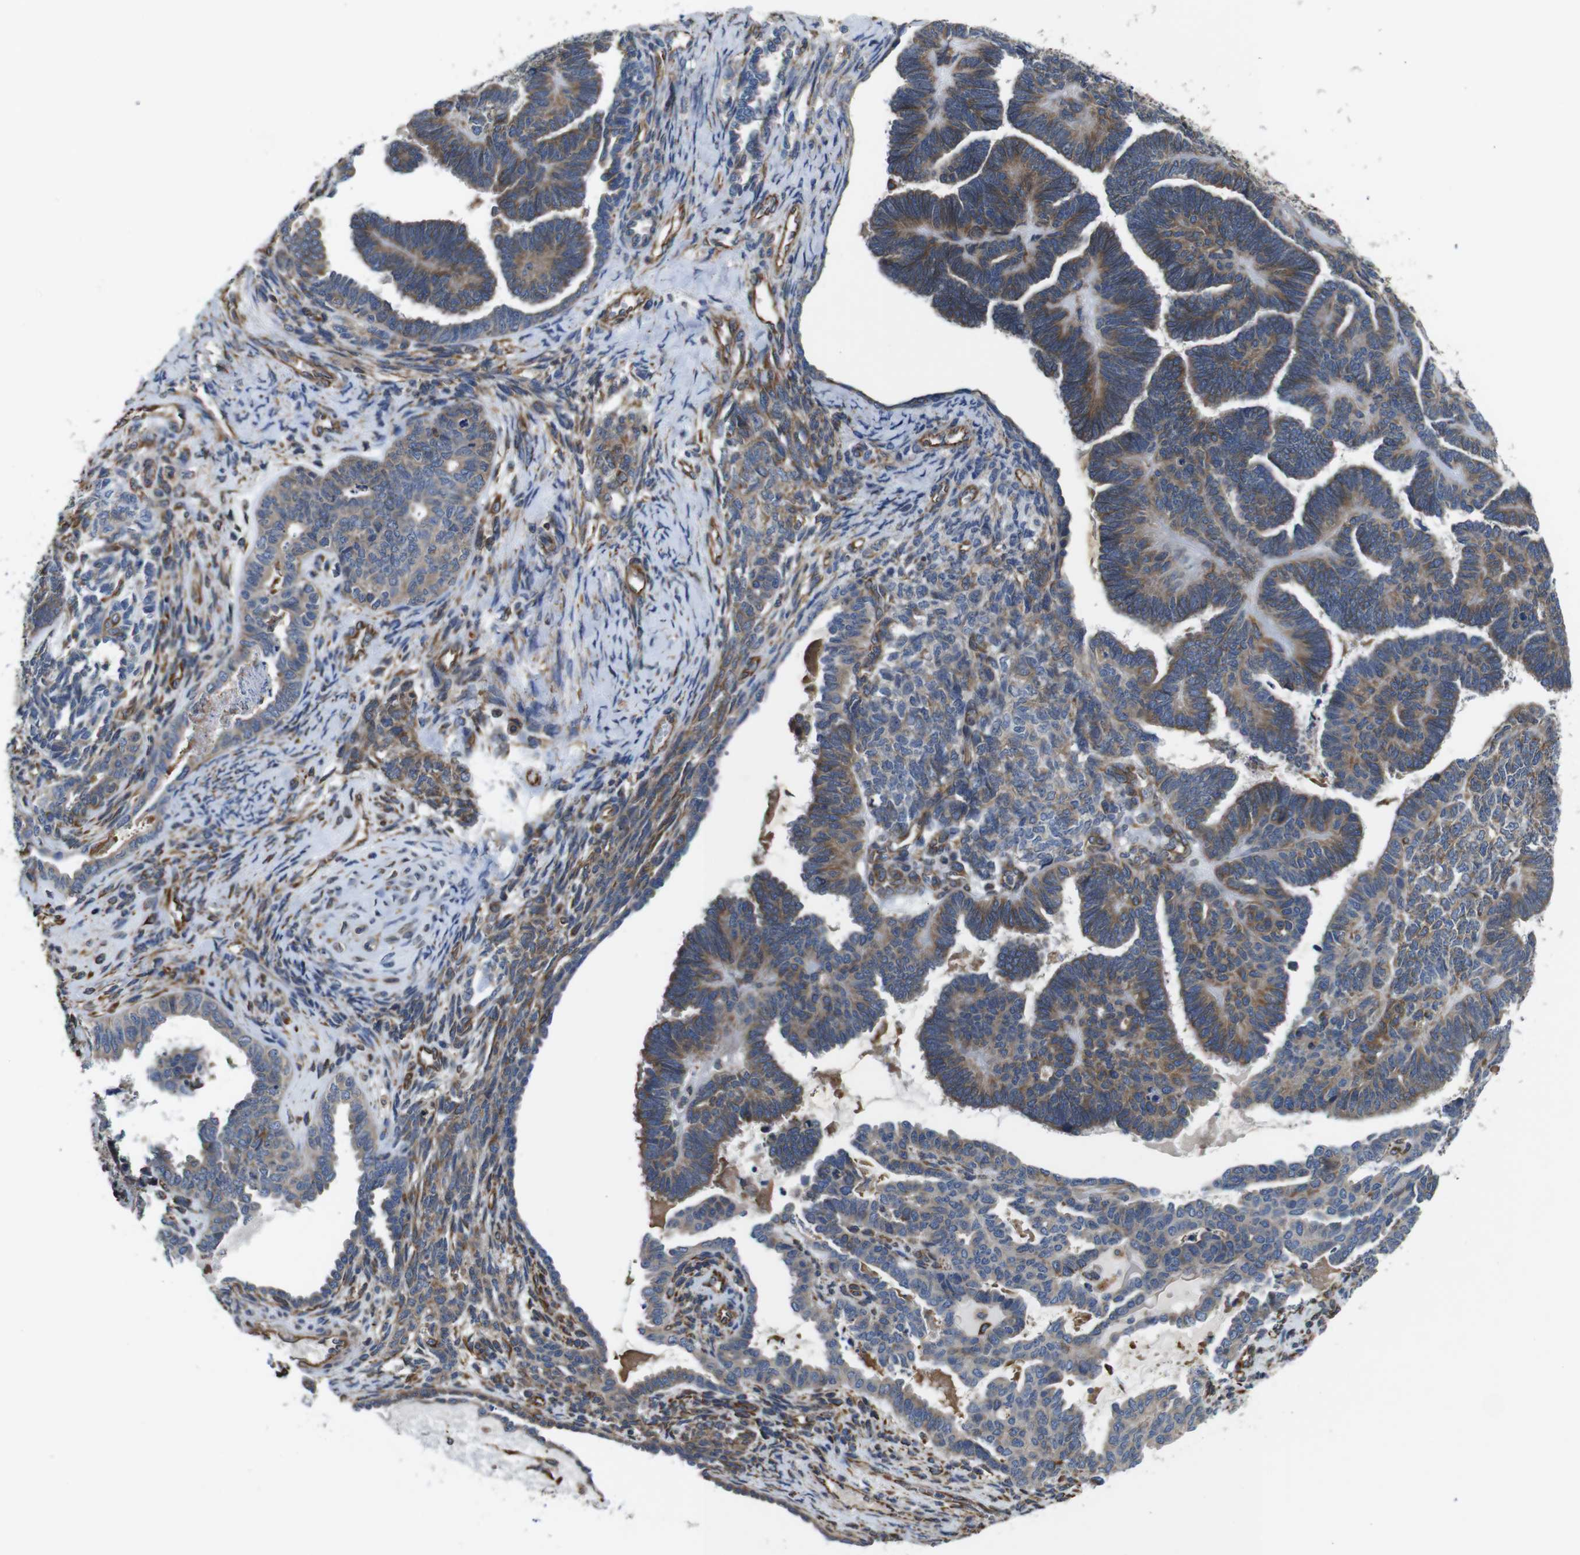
{"staining": {"intensity": "moderate", "quantity": ">75%", "location": "cytoplasmic/membranous"}, "tissue": "endometrial cancer", "cell_type": "Tumor cells", "image_type": "cancer", "snomed": [{"axis": "morphology", "description": "Neoplasm, malignant, NOS"}, {"axis": "topography", "description": "Endometrium"}], "caption": "High-magnification brightfield microscopy of malignant neoplasm (endometrial) stained with DAB (brown) and counterstained with hematoxylin (blue). tumor cells exhibit moderate cytoplasmic/membranous staining is seen in approximately>75% of cells. (Stains: DAB (3,3'-diaminobenzidine) in brown, nuclei in blue, Microscopy: brightfield microscopy at high magnification).", "gene": "POMK", "patient": {"sex": "female", "age": 74}}